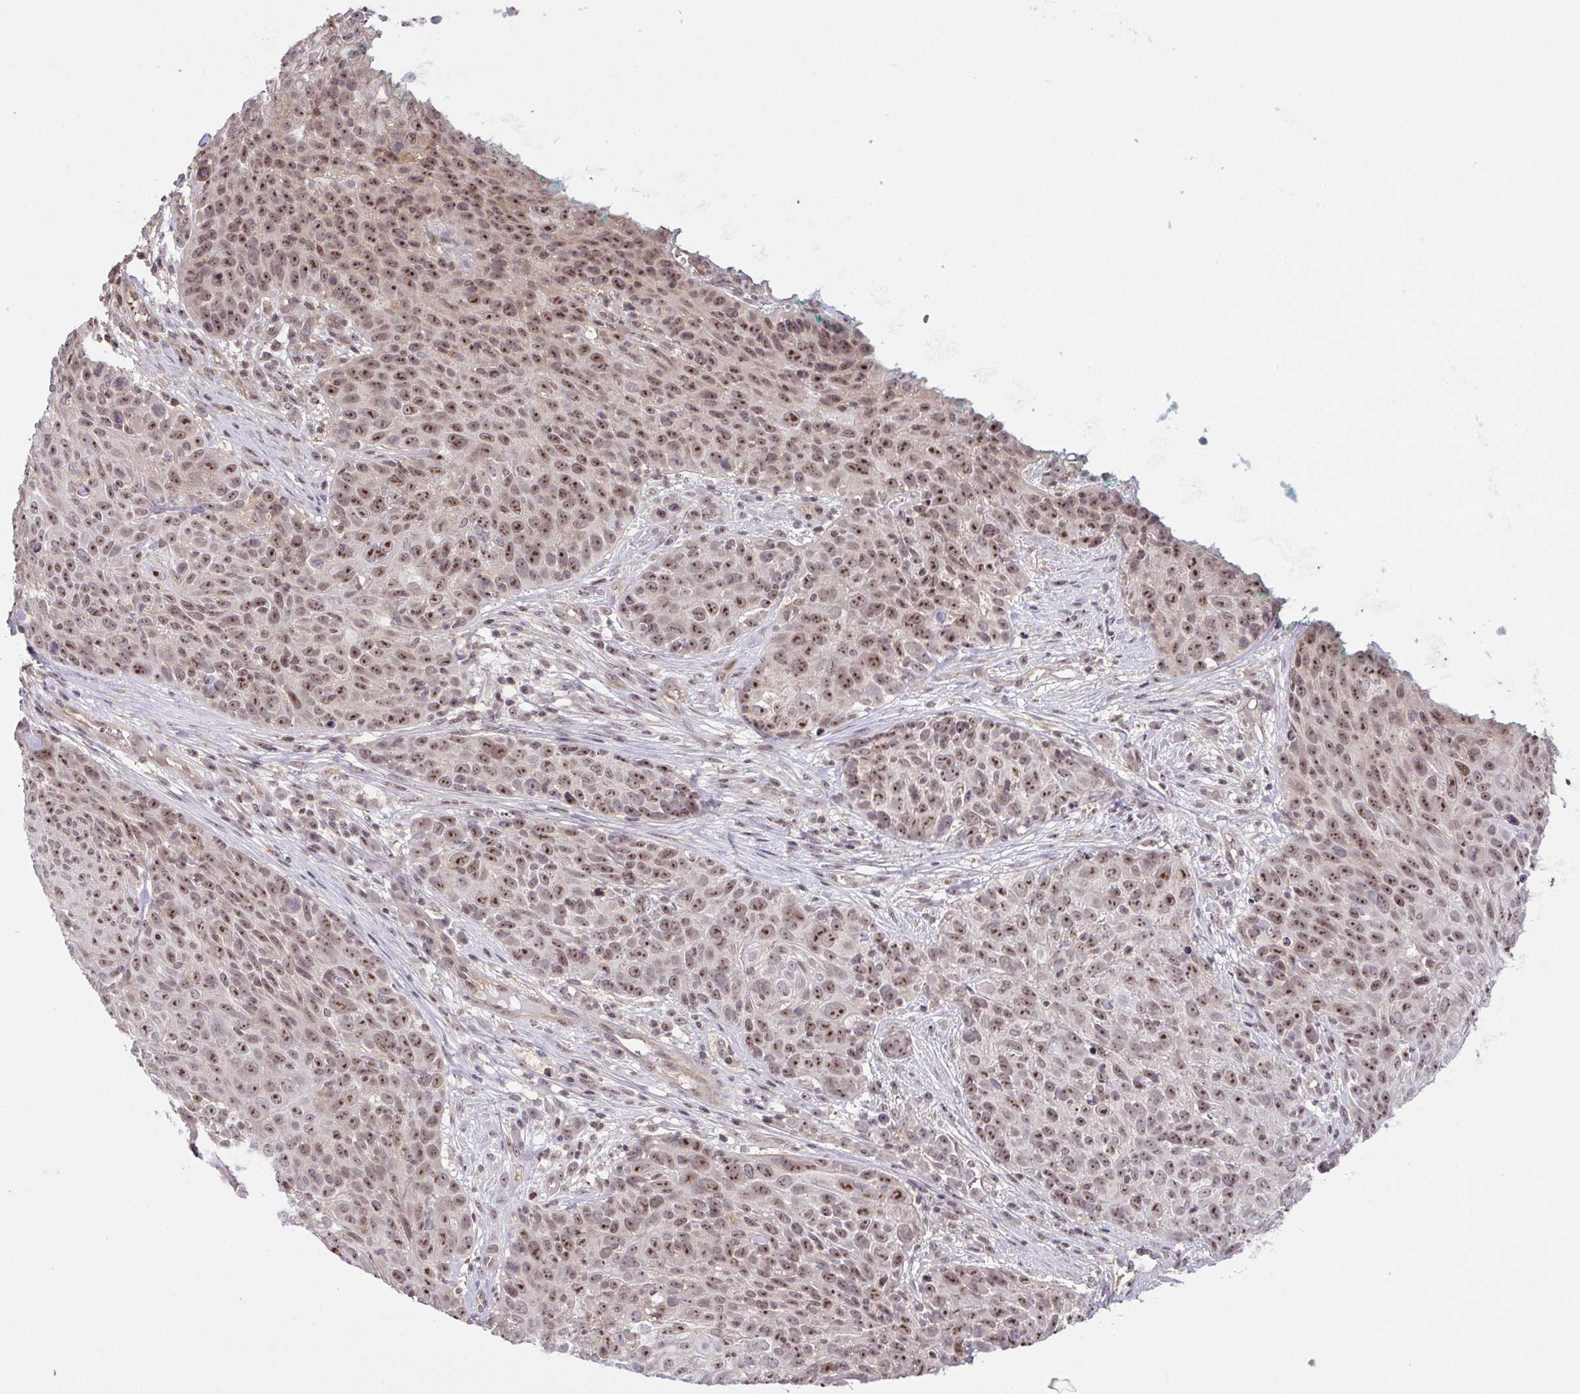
{"staining": {"intensity": "moderate", "quantity": ">75%", "location": "nuclear"}, "tissue": "skin cancer", "cell_type": "Tumor cells", "image_type": "cancer", "snomed": [{"axis": "morphology", "description": "Squamous cell carcinoma, NOS"}, {"axis": "topography", "description": "Skin"}], "caption": "A histopathology image of skin cancer stained for a protein demonstrates moderate nuclear brown staining in tumor cells. Using DAB (3,3'-diaminobenzidine) (brown) and hematoxylin (blue) stains, captured at high magnification using brightfield microscopy.", "gene": "RSL24D1", "patient": {"sex": "male", "age": 92}}